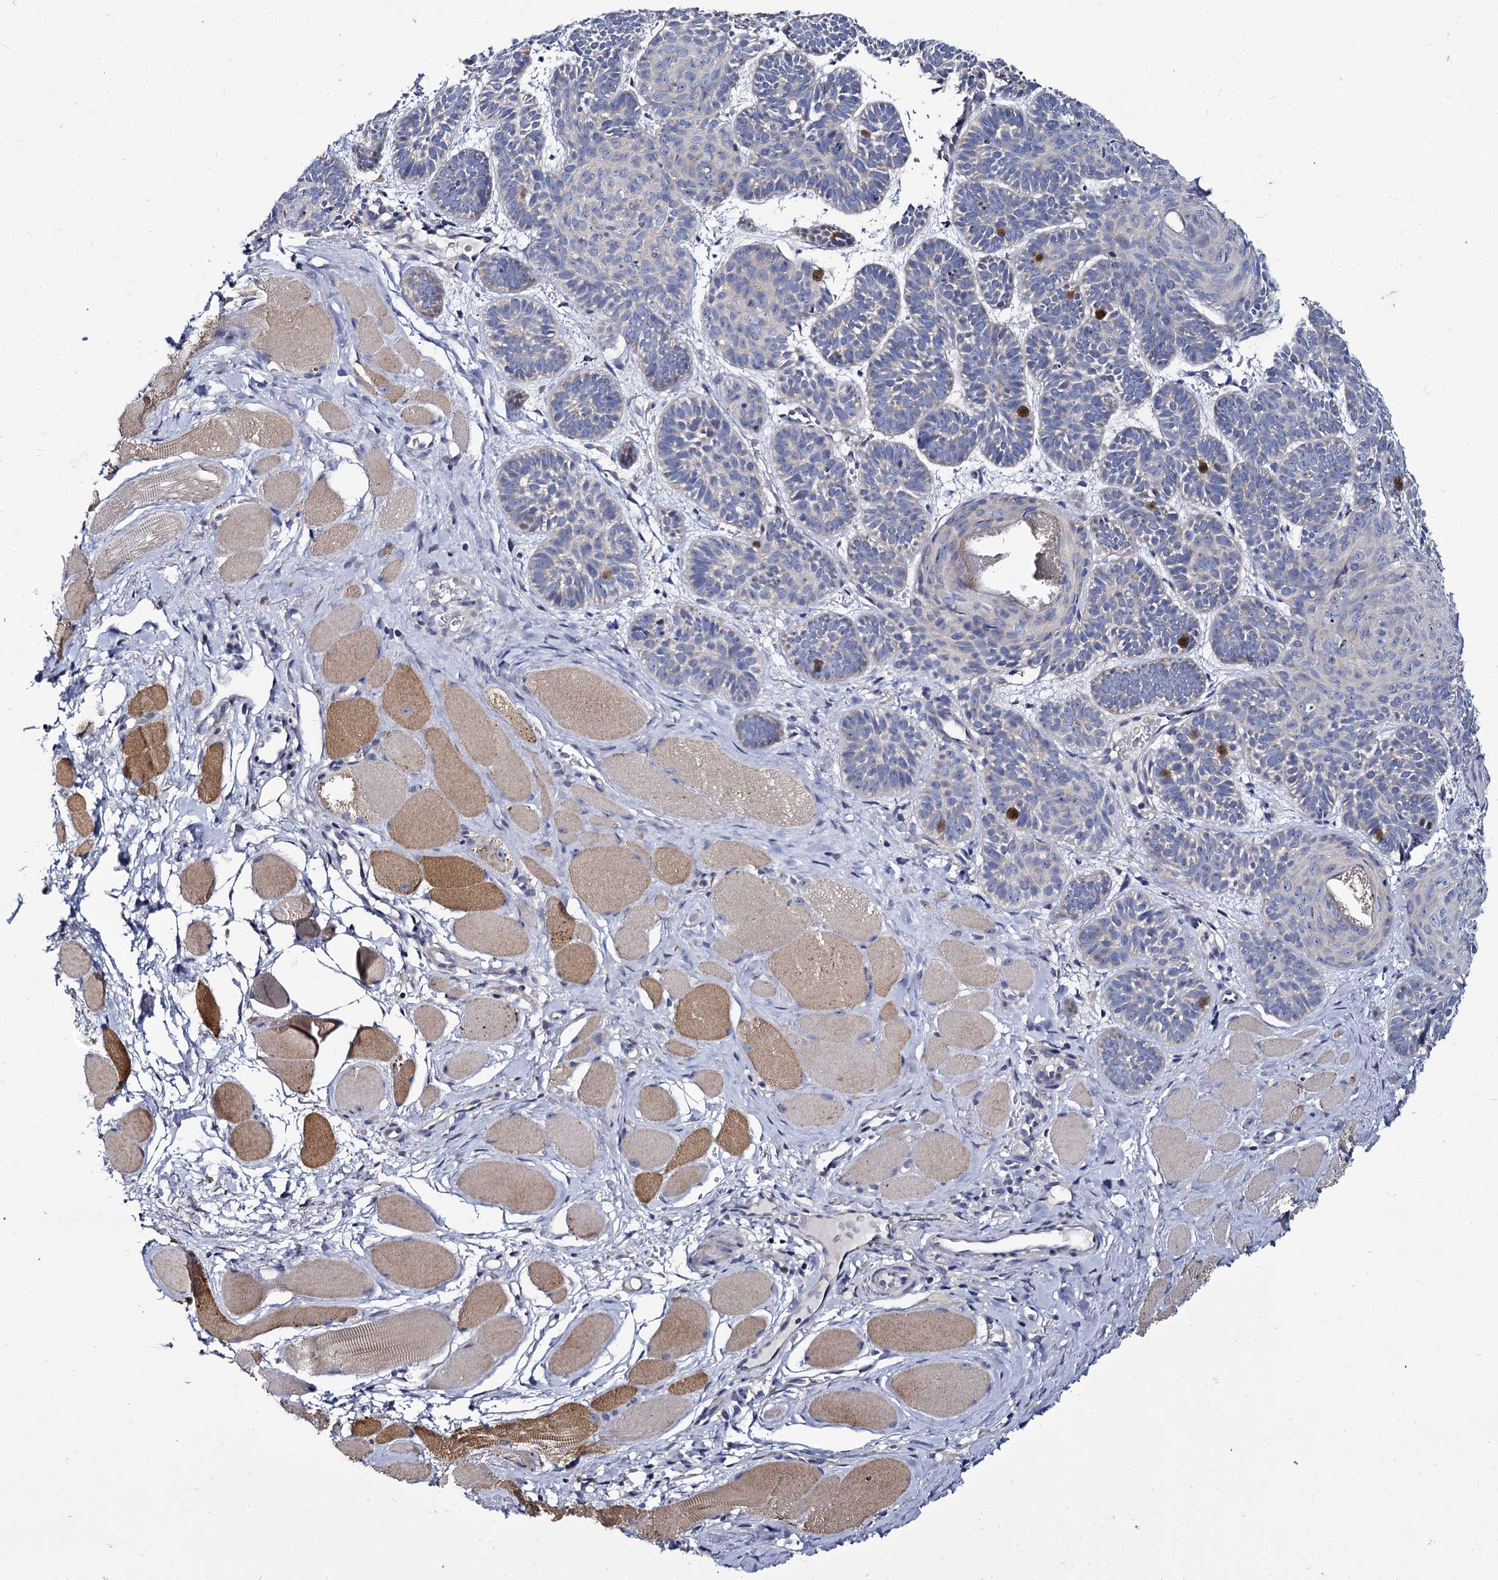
{"staining": {"intensity": "negative", "quantity": "none", "location": "none"}, "tissue": "skin cancer", "cell_type": "Tumor cells", "image_type": "cancer", "snomed": [{"axis": "morphology", "description": "Basal cell carcinoma"}, {"axis": "topography", "description": "Skin"}], "caption": "Human skin cancer stained for a protein using immunohistochemistry displays no staining in tumor cells.", "gene": "PANX2", "patient": {"sex": "male", "age": 85}}